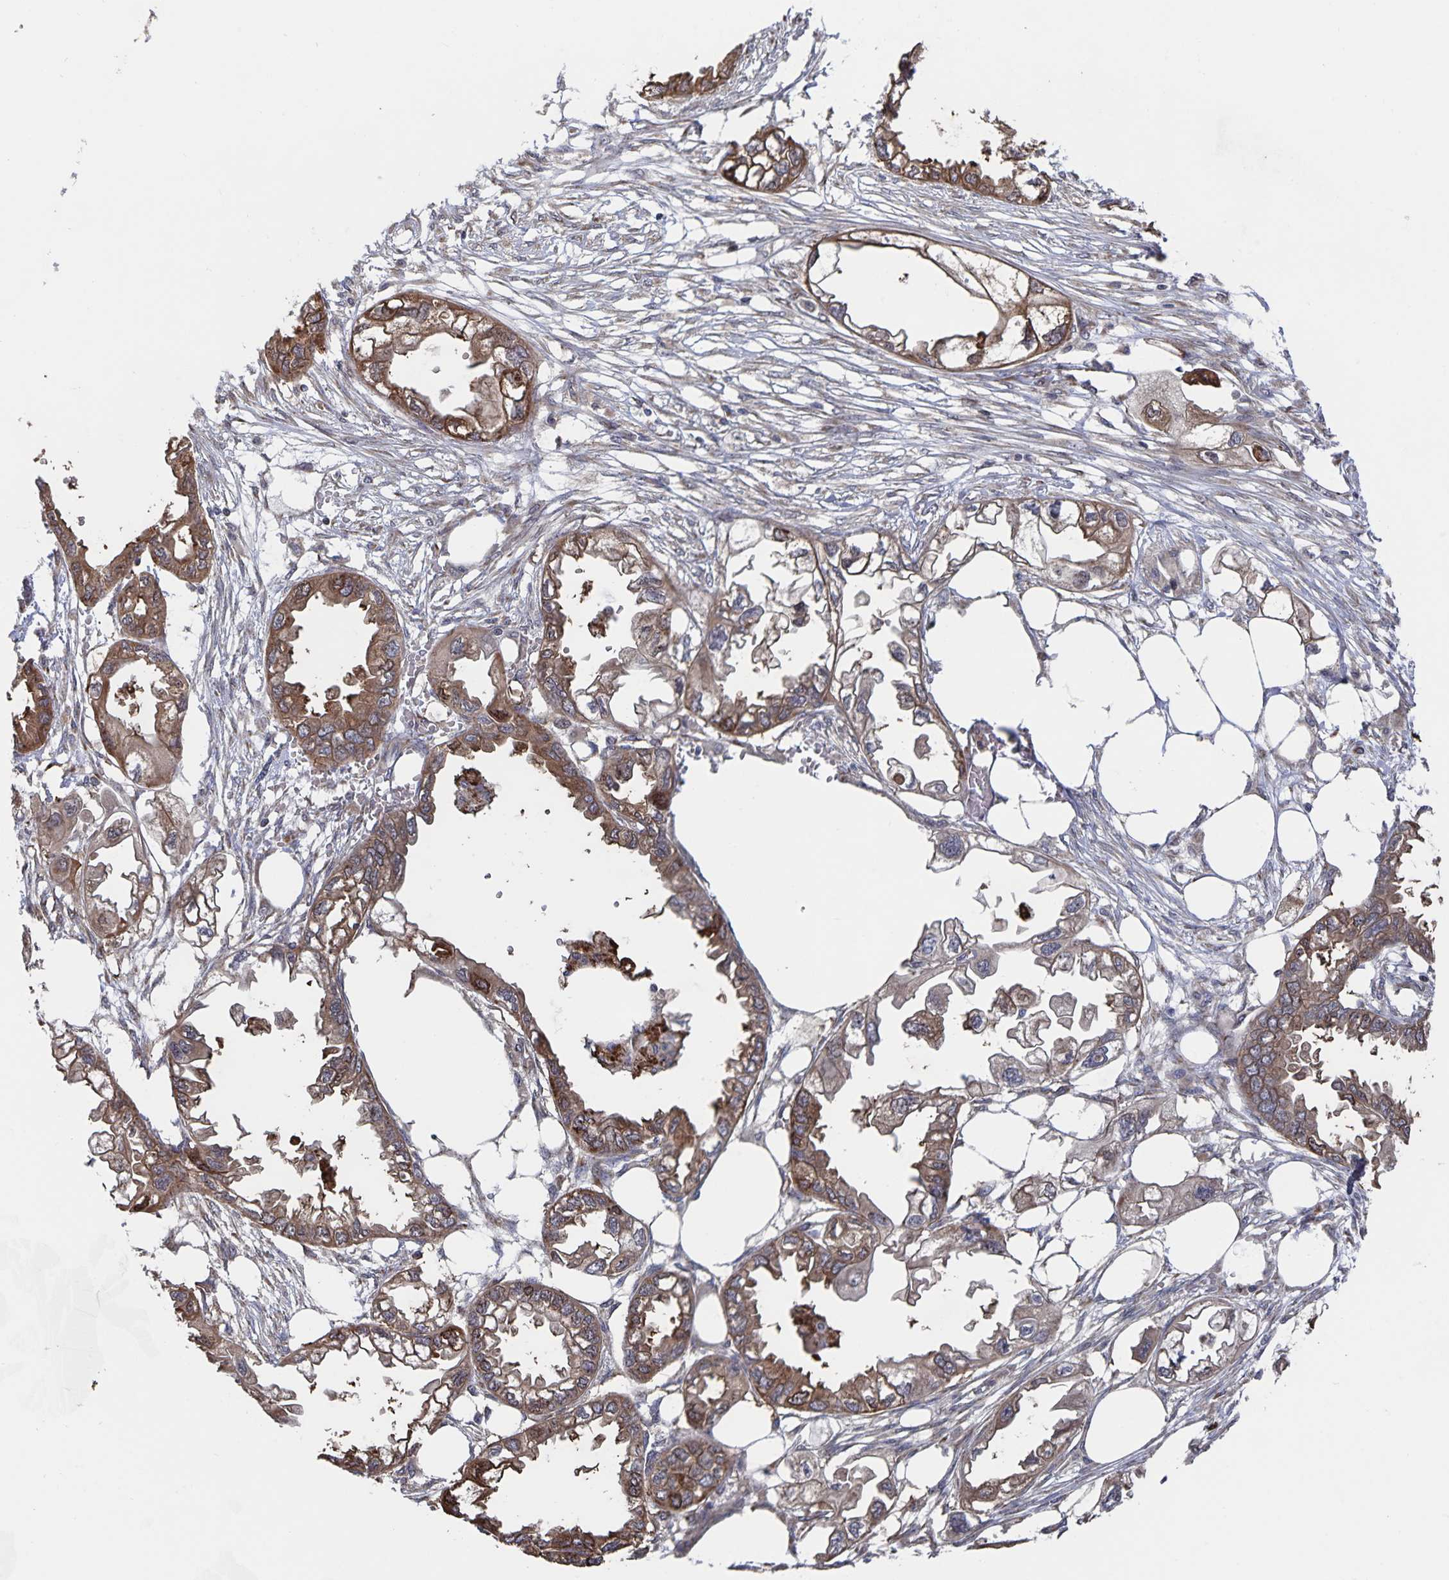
{"staining": {"intensity": "moderate", "quantity": ">75%", "location": "cytoplasmic/membranous"}, "tissue": "endometrial cancer", "cell_type": "Tumor cells", "image_type": "cancer", "snomed": [{"axis": "morphology", "description": "Adenocarcinoma, NOS"}, {"axis": "morphology", "description": "Adenocarcinoma, metastatic, NOS"}, {"axis": "topography", "description": "Adipose tissue"}, {"axis": "topography", "description": "Endometrium"}], "caption": "Brown immunohistochemical staining in endometrial cancer demonstrates moderate cytoplasmic/membranous expression in about >75% of tumor cells. (DAB IHC with brightfield microscopy, high magnification).", "gene": "ACACA", "patient": {"sex": "female", "age": 67}}